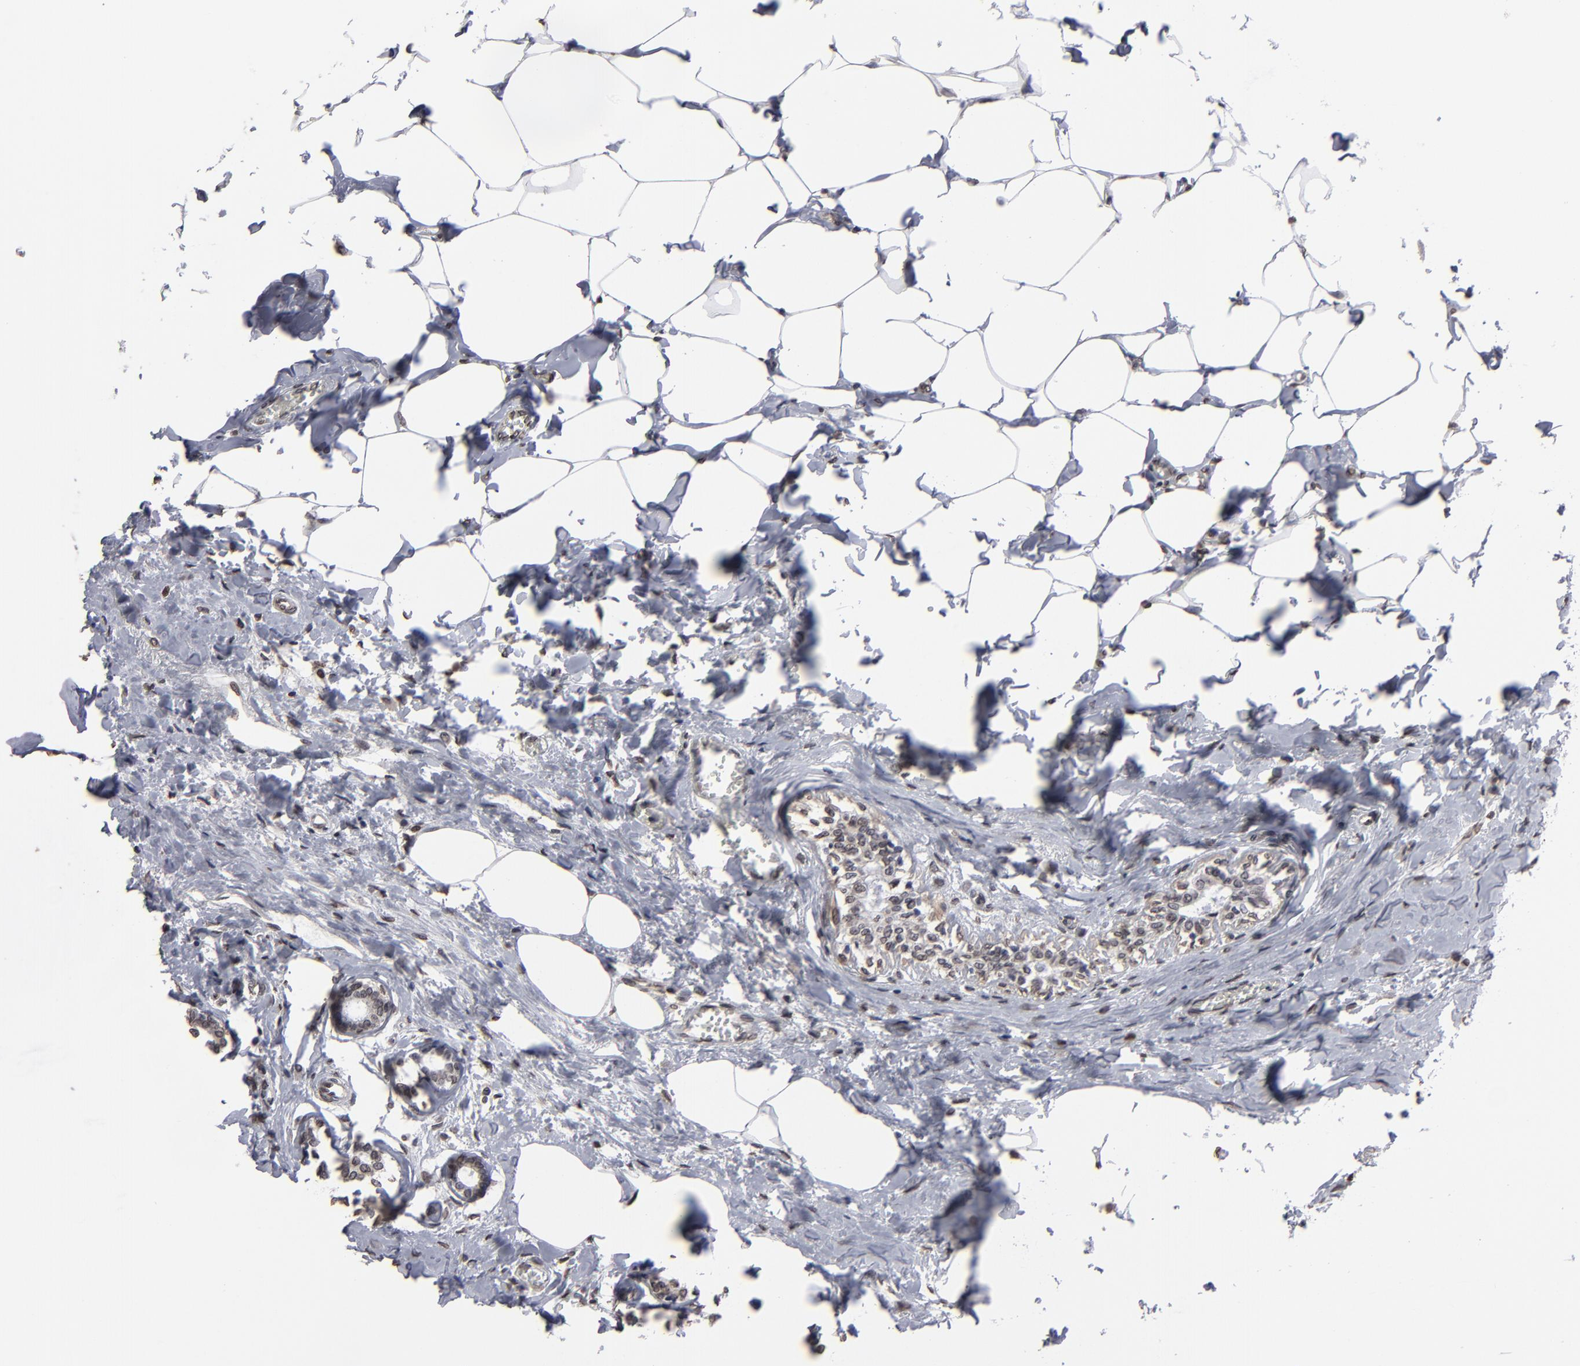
{"staining": {"intensity": "weak", "quantity": "25%-75%", "location": "nuclear"}, "tissue": "breast cancer", "cell_type": "Tumor cells", "image_type": "cancer", "snomed": [{"axis": "morphology", "description": "Lobular carcinoma"}, {"axis": "topography", "description": "Breast"}], "caption": "Brown immunohistochemical staining in breast lobular carcinoma shows weak nuclear staining in about 25%-75% of tumor cells.", "gene": "BAZ1A", "patient": {"sex": "female", "age": 51}}